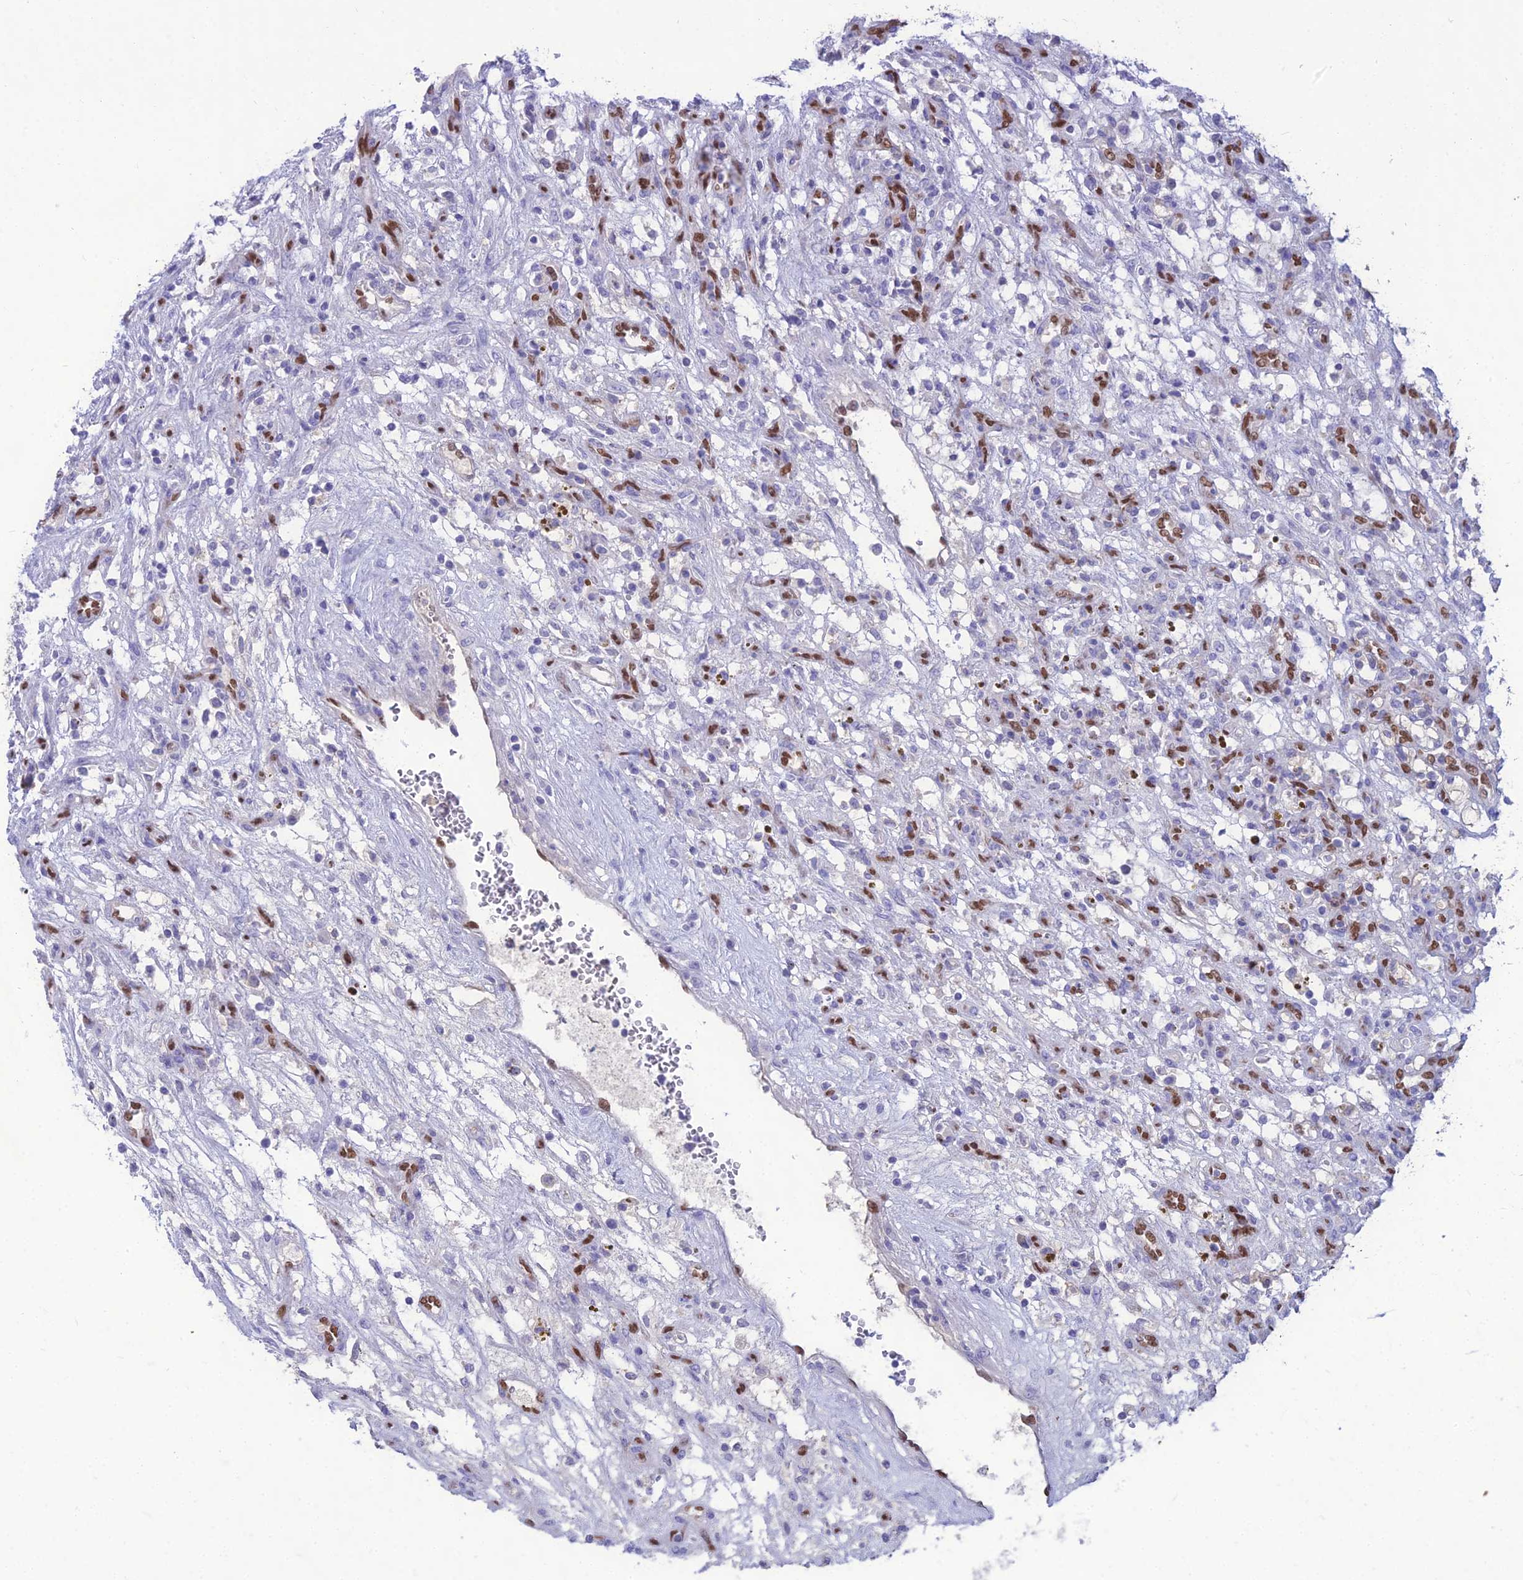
{"staining": {"intensity": "negative", "quantity": "none", "location": "none"}, "tissue": "renal cancer", "cell_type": "Tumor cells", "image_type": "cancer", "snomed": [{"axis": "morphology", "description": "Adenocarcinoma, NOS"}, {"axis": "topography", "description": "Kidney"}], "caption": "The histopathology image exhibits no staining of tumor cells in renal cancer (adenocarcinoma).", "gene": "NOVA2", "patient": {"sex": "female", "age": 57}}